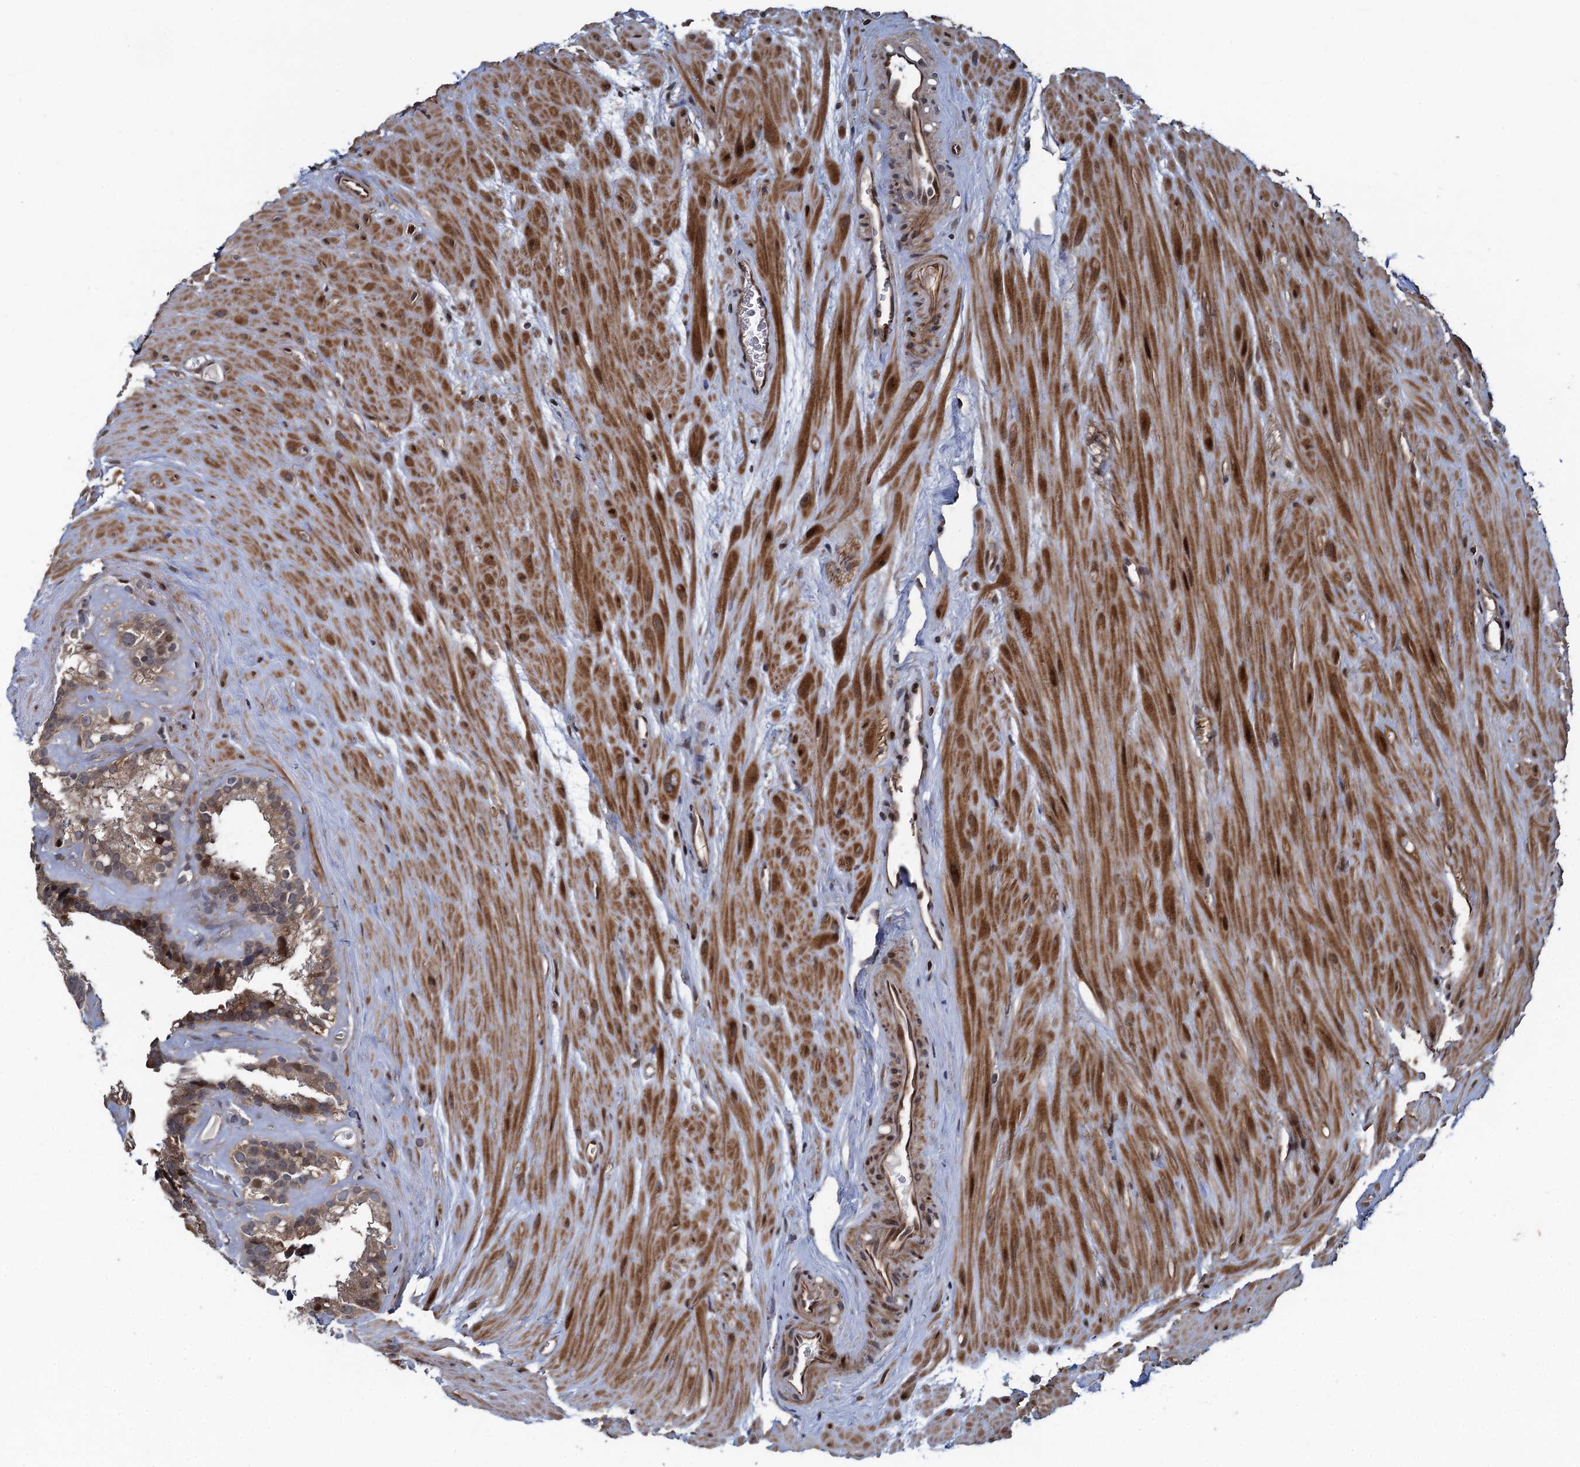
{"staining": {"intensity": "moderate", "quantity": ">75%", "location": "cytoplasmic/membranous"}, "tissue": "seminal vesicle", "cell_type": "Glandular cells", "image_type": "normal", "snomed": [{"axis": "morphology", "description": "Normal tissue, NOS"}, {"axis": "topography", "description": "Prostate"}, {"axis": "topography", "description": "Seminal veicle"}], "caption": "Glandular cells exhibit medium levels of moderate cytoplasmic/membranous positivity in approximately >75% of cells in unremarkable seminal vesicle.", "gene": "ATOSA", "patient": {"sex": "male", "age": 59}}